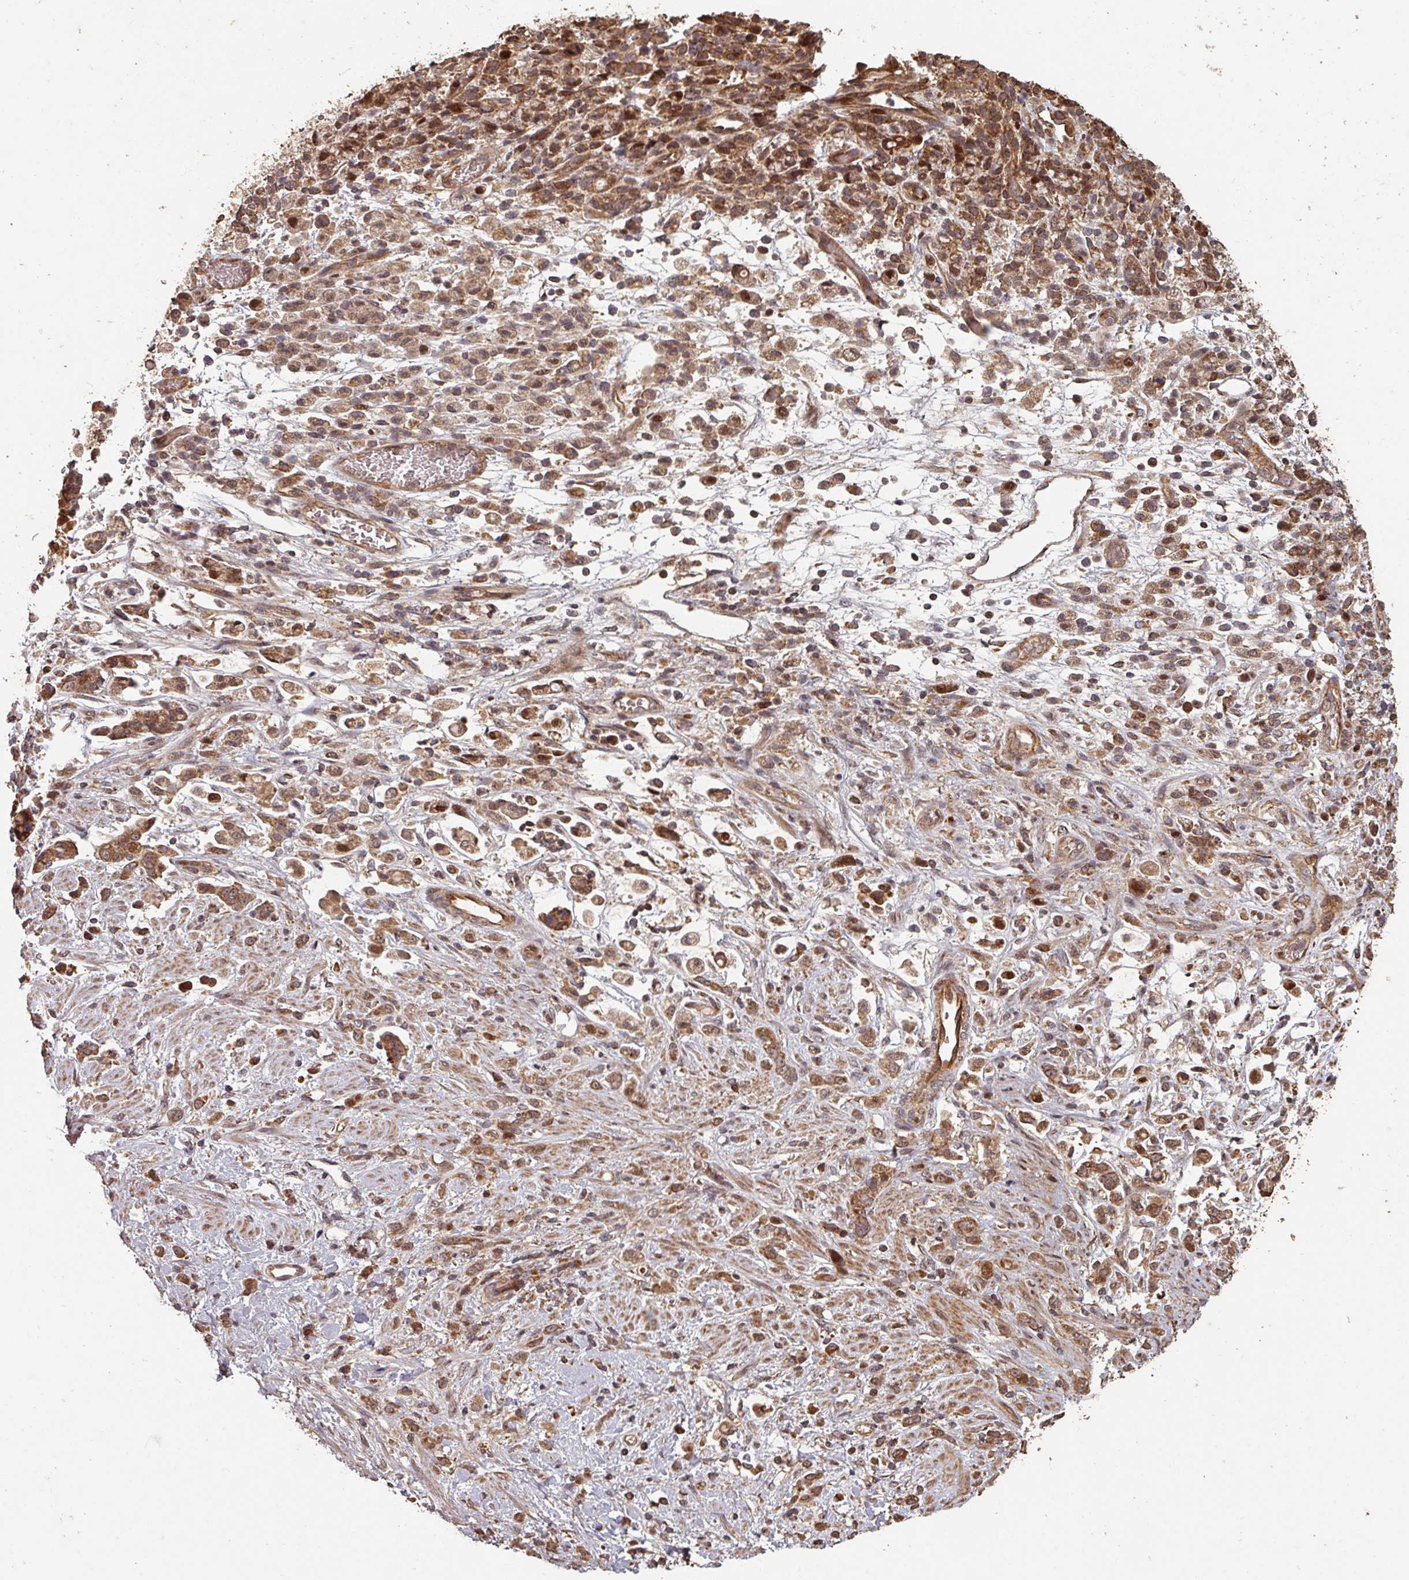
{"staining": {"intensity": "moderate", "quantity": ">75%", "location": "cytoplasmic/membranous,nuclear"}, "tissue": "stomach cancer", "cell_type": "Tumor cells", "image_type": "cancer", "snomed": [{"axis": "morphology", "description": "Adenocarcinoma, NOS"}, {"axis": "topography", "description": "Stomach"}], "caption": "This is a photomicrograph of immunohistochemistry (IHC) staining of adenocarcinoma (stomach), which shows moderate expression in the cytoplasmic/membranous and nuclear of tumor cells.", "gene": "EID1", "patient": {"sex": "female", "age": 60}}